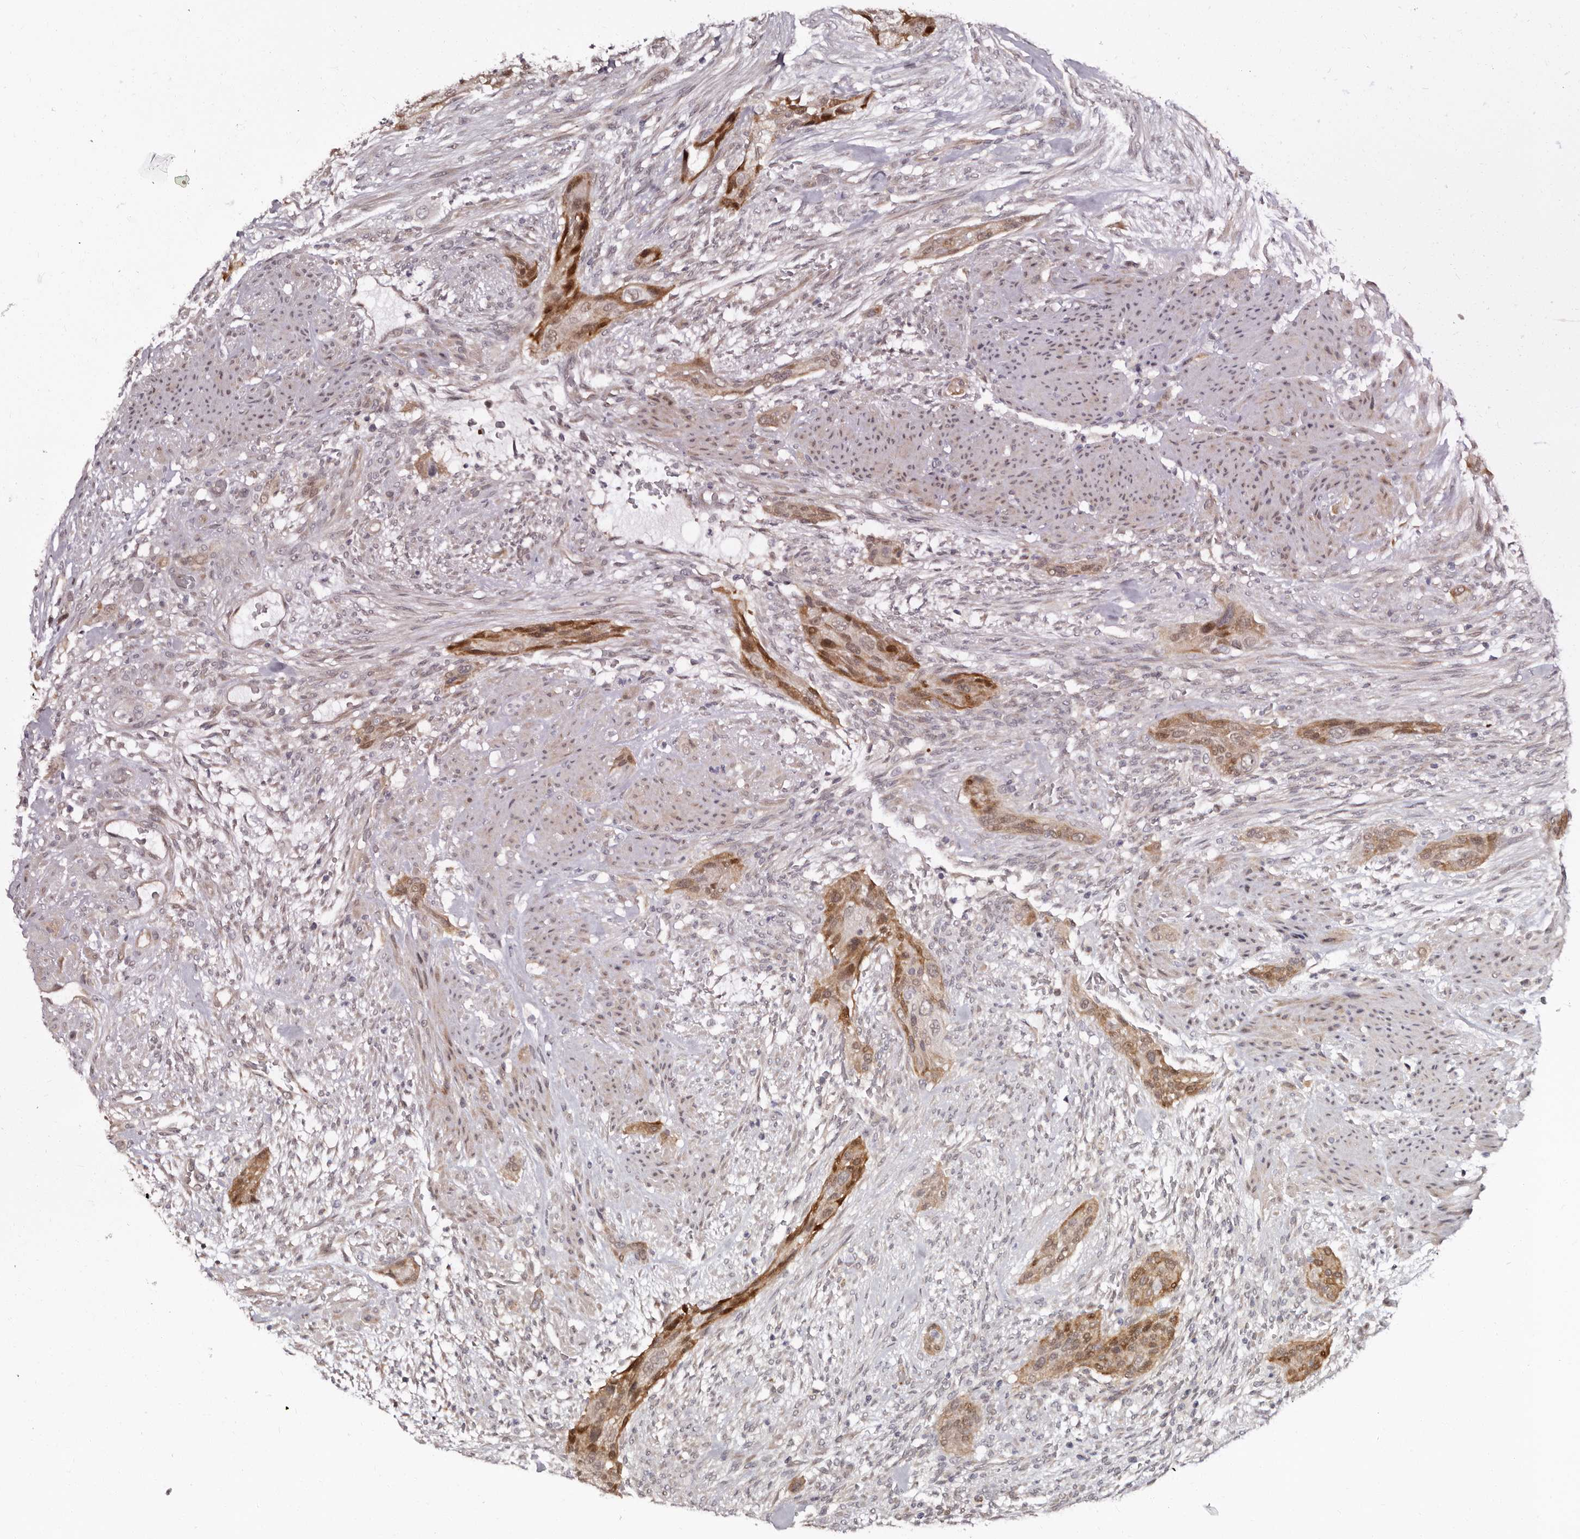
{"staining": {"intensity": "moderate", "quantity": ">75%", "location": "cytoplasmic/membranous"}, "tissue": "urothelial cancer", "cell_type": "Tumor cells", "image_type": "cancer", "snomed": [{"axis": "morphology", "description": "Urothelial carcinoma, High grade"}, {"axis": "topography", "description": "Urinary bladder"}], "caption": "Moderate cytoplasmic/membranous positivity for a protein is seen in approximately >75% of tumor cells of urothelial carcinoma (high-grade) using IHC.", "gene": "PHF20L1", "patient": {"sex": "male", "age": 35}}